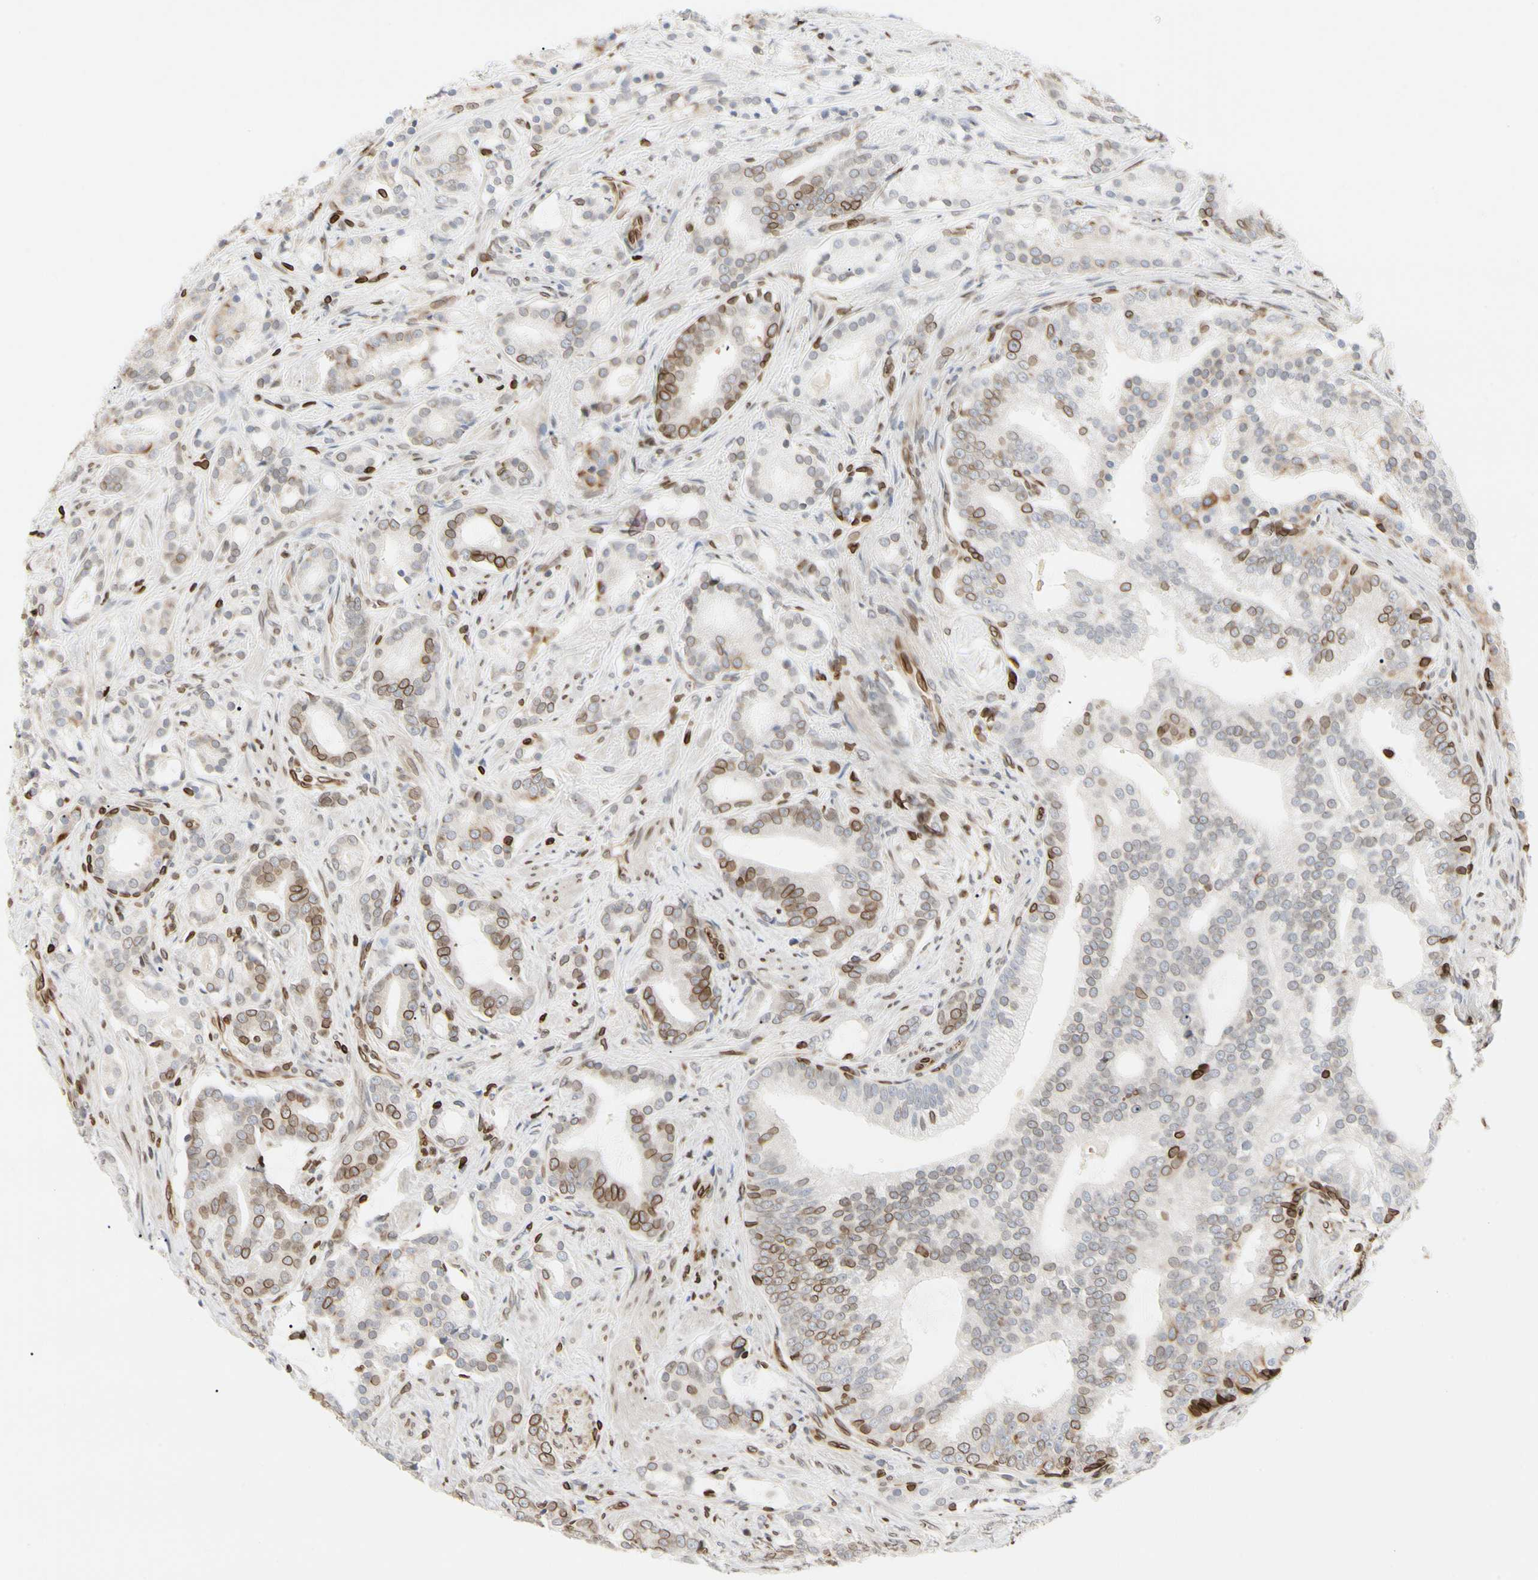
{"staining": {"intensity": "moderate", "quantity": "25%-75%", "location": "cytoplasmic/membranous,nuclear"}, "tissue": "prostate cancer", "cell_type": "Tumor cells", "image_type": "cancer", "snomed": [{"axis": "morphology", "description": "Adenocarcinoma, Low grade"}, {"axis": "topography", "description": "Prostate"}], "caption": "An immunohistochemistry (IHC) micrograph of neoplastic tissue is shown. Protein staining in brown shows moderate cytoplasmic/membranous and nuclear positivity in prostate cancer (low-grade adenocarcinoma) within tumor cells.", "gene": "TMPO", "patient": {"sex": "male", "age": 58}}